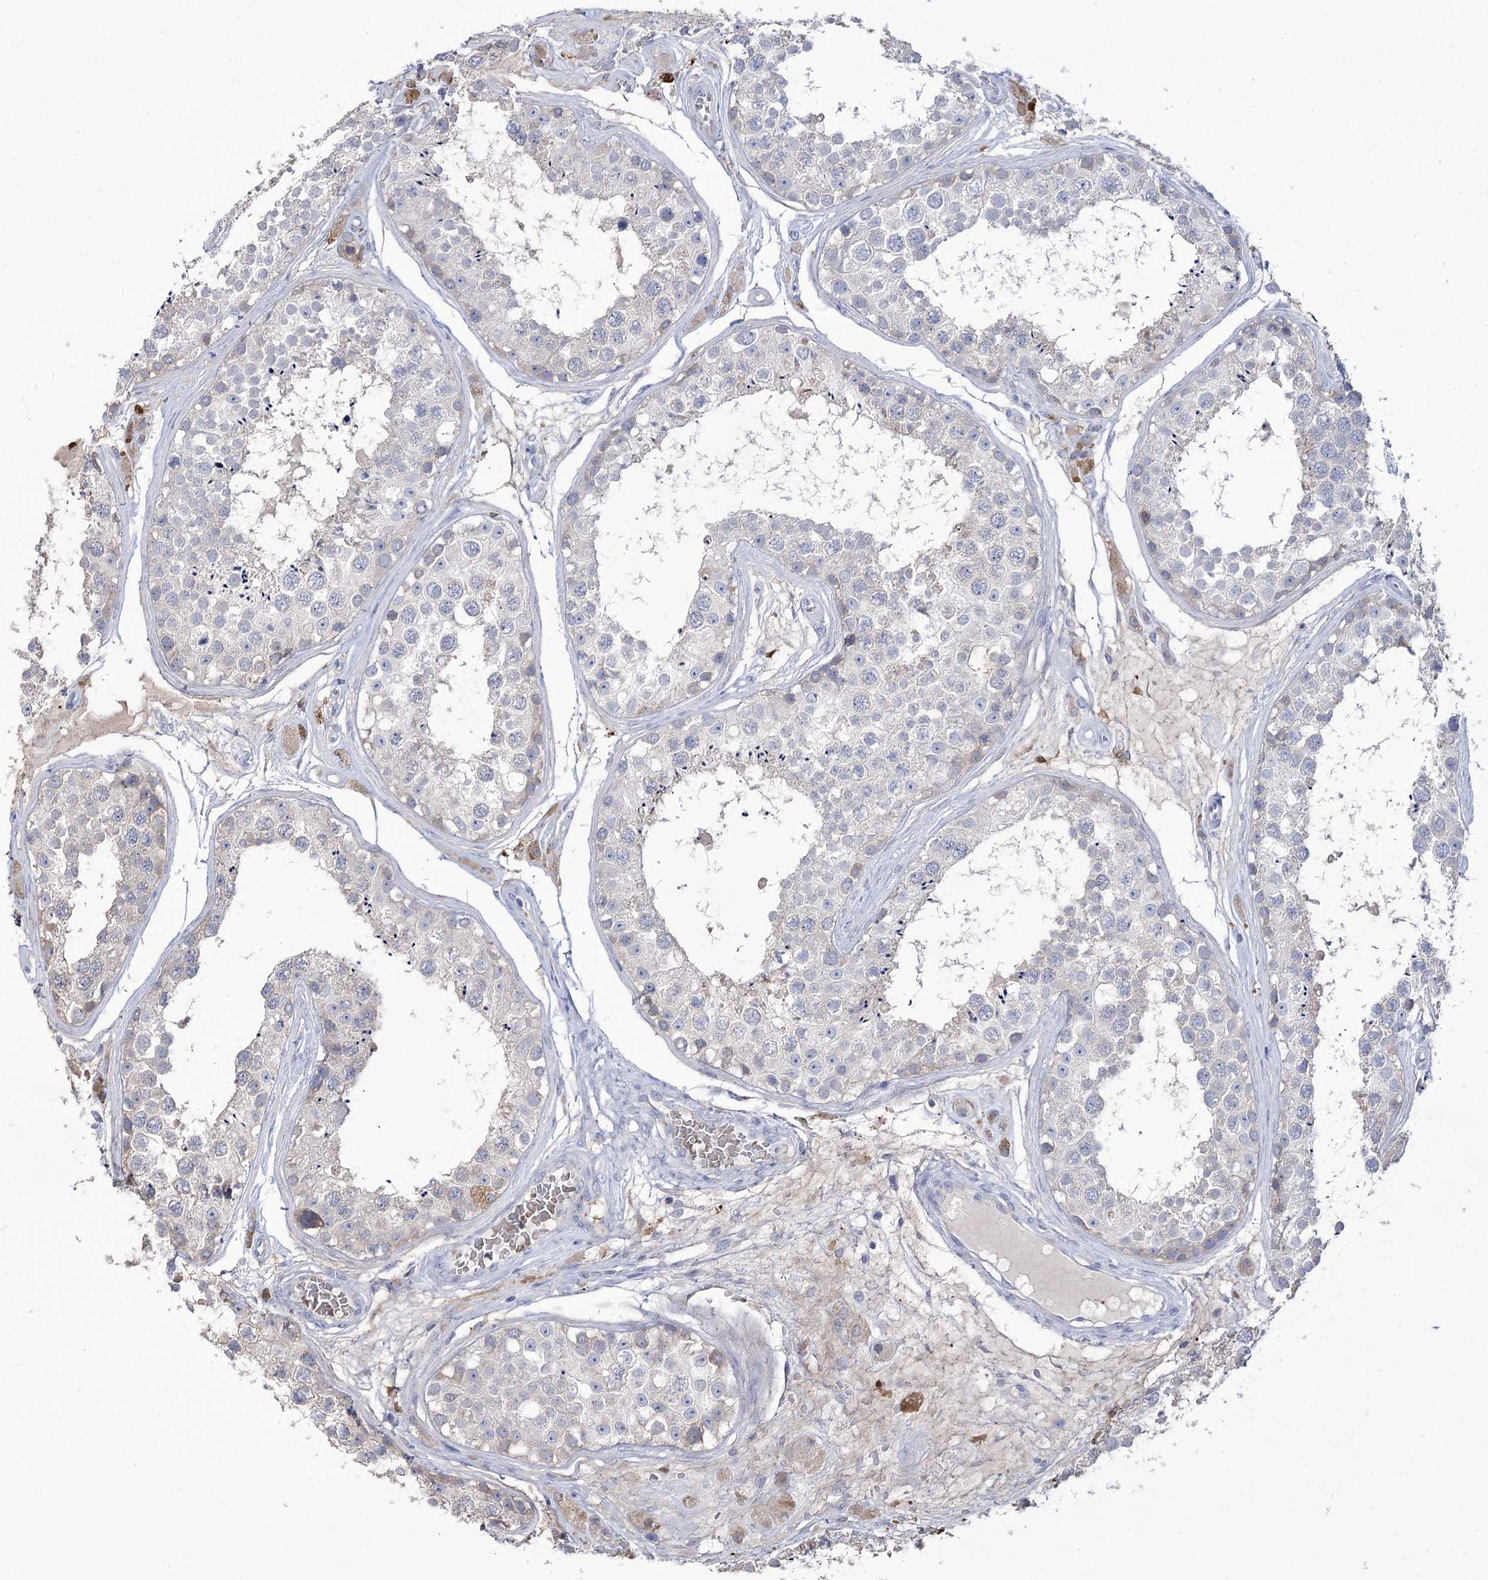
{"staining": {"intensity": "negative", "quantity": "none", "location": "none"}, "tissue": "testis", "cell_type": "Cells in seminiferous ducts", "image_type": "normal", "snomed": [{"axis": "morphology", "description": "Normal tissue, NOS"}, {"axis": "topography", "description": "Testis"}], "caption": "Immunohistochemistry (IHC) micrograph of benign testis: human testis stained with DAB (3,3'-diaminobenzidine) demonstrates no significant protein staining in cells in seminiferous ducts.", "gene": "ZNF622", "patient": {"sex": "male", "age": 25}}